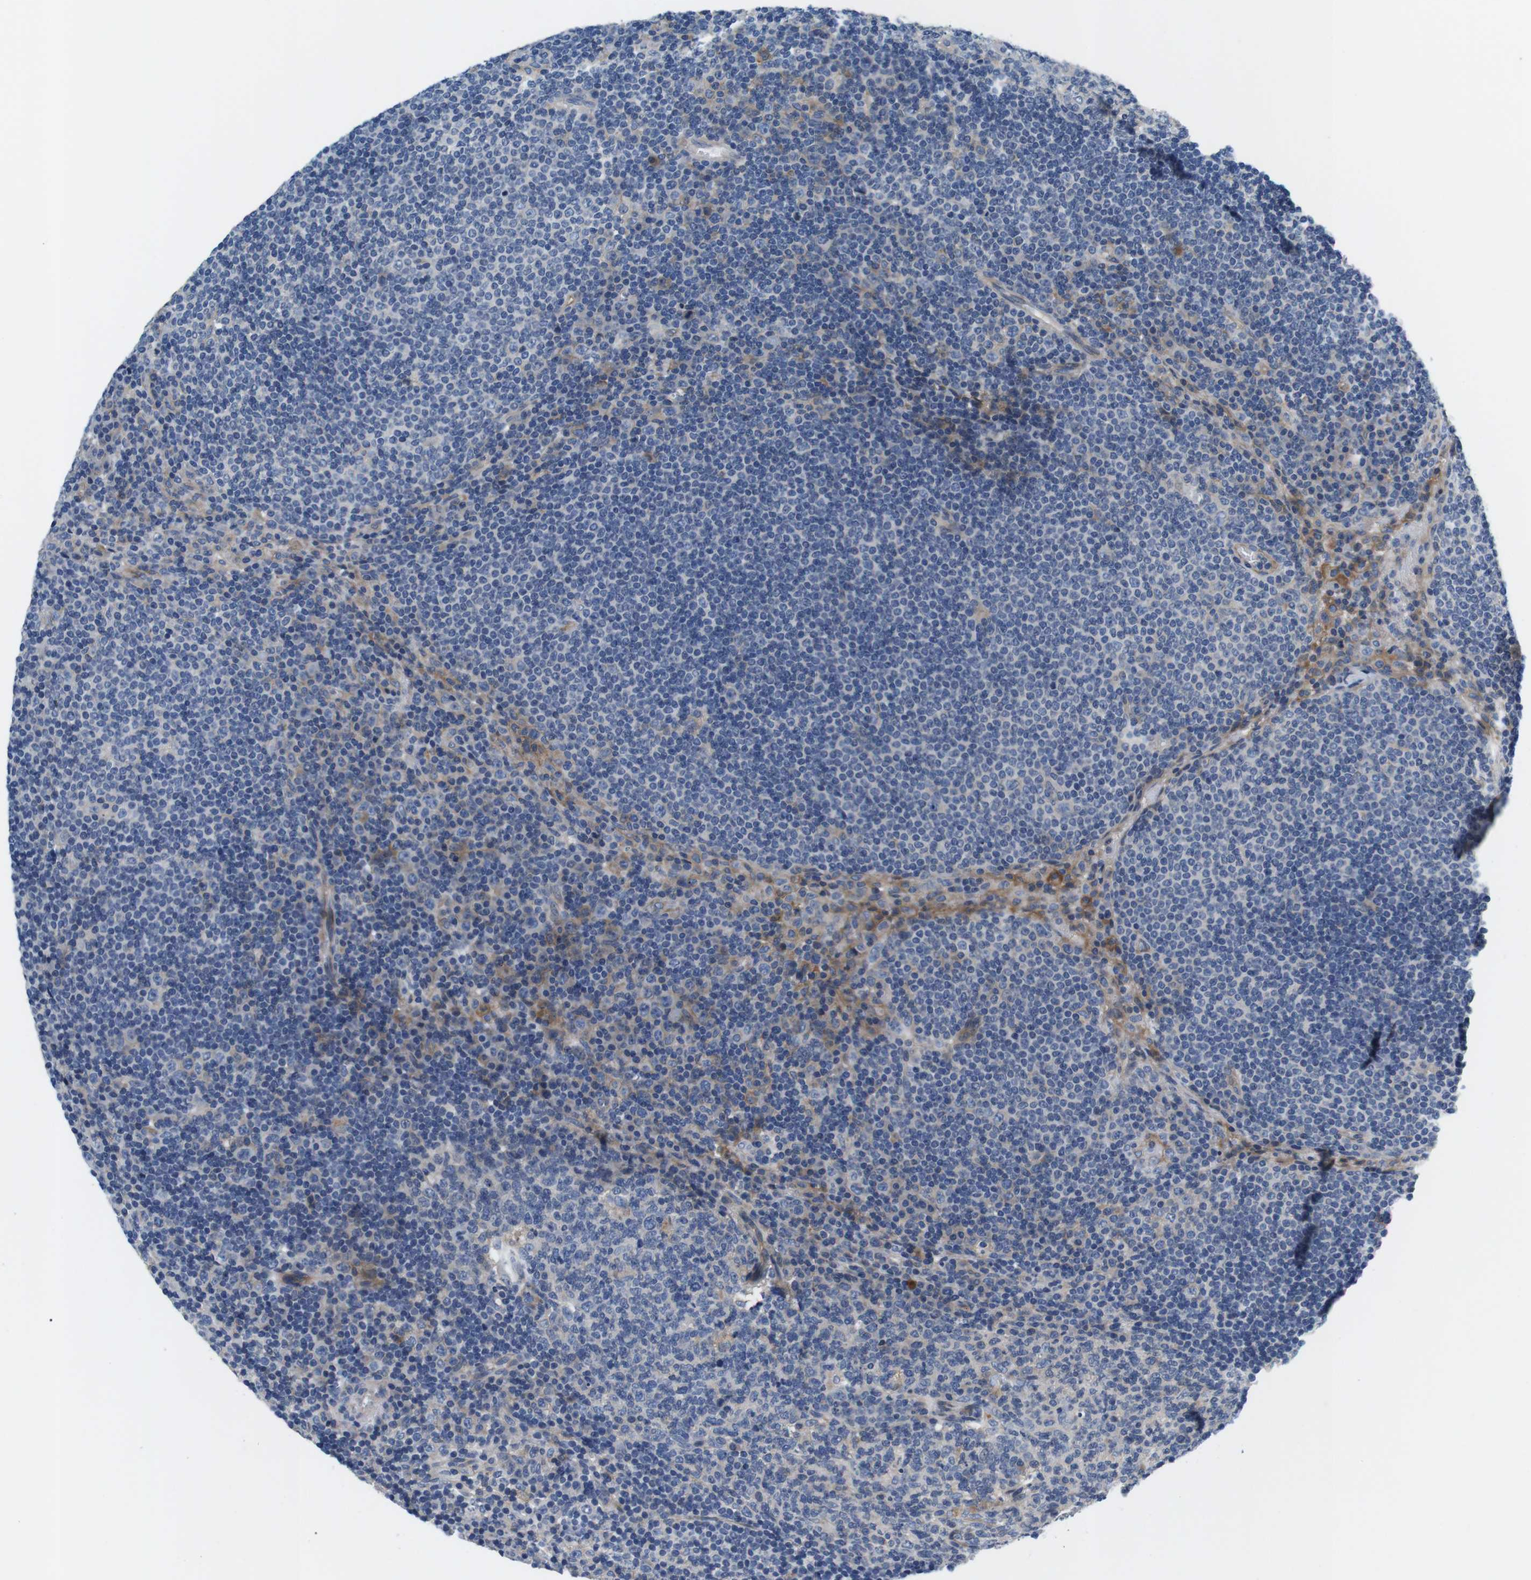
{"staining": {"intensity": "negative", "quantity": "none", "location": "none"}, "tissue": "lymph node", "cell_type": "Germinal center cells", "image_type": "normal", "snomed": [{"axis": "morphology", "description": "Normal tissue, NOS"}, {"axis": "topography", "description": "Lymph node"}], "caption": "The immunohistochemistry (IHC) histopathology image has no significant staining in germinal center cells of lymph node.", "gene": "SLC30A1", "patient": {"sex": "female", "age": 53}}